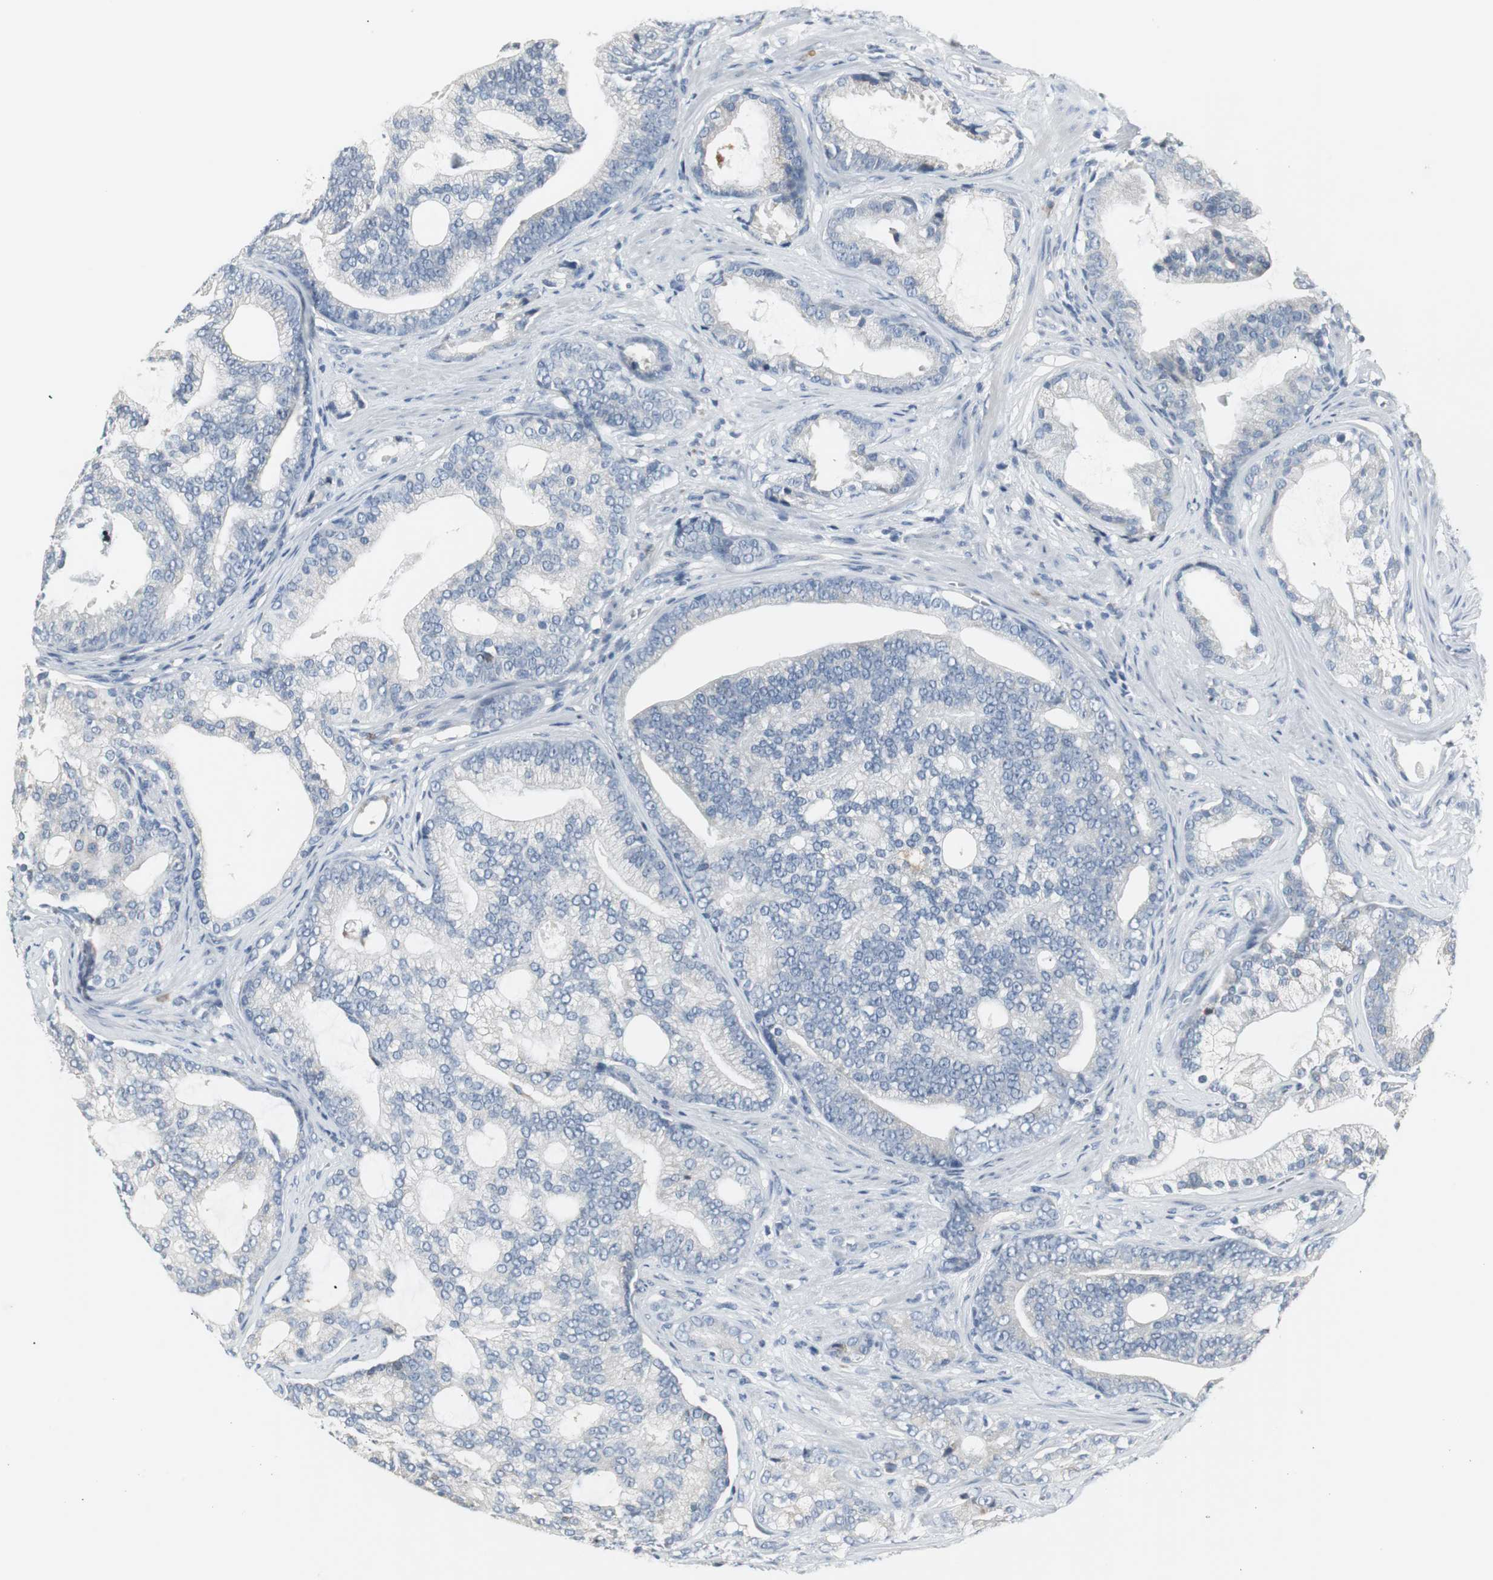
{"staining": {"intensity": "negative", "quantity": "none", "location": "none"}, "tissue": "prostate cancer", "cell_type": "Tumor cells", "image_type": "cancer", "snomed": [{"axis": "morphology", "description": "Adenocarcinoma, Low grade"}, {"axis": "topography", "description": "Prostate"}], "caption": "This histopathology image is of prostate cancer (adenocarcinoma (low-grade)) stained with IHC to label a protein in brown with the nuclei are counter-stained blue. There is no expression in tumor cells. Nuclei are stained in blue.", "gene": "SLC2A5", "patient": {"sex": "male", "age": 58}}